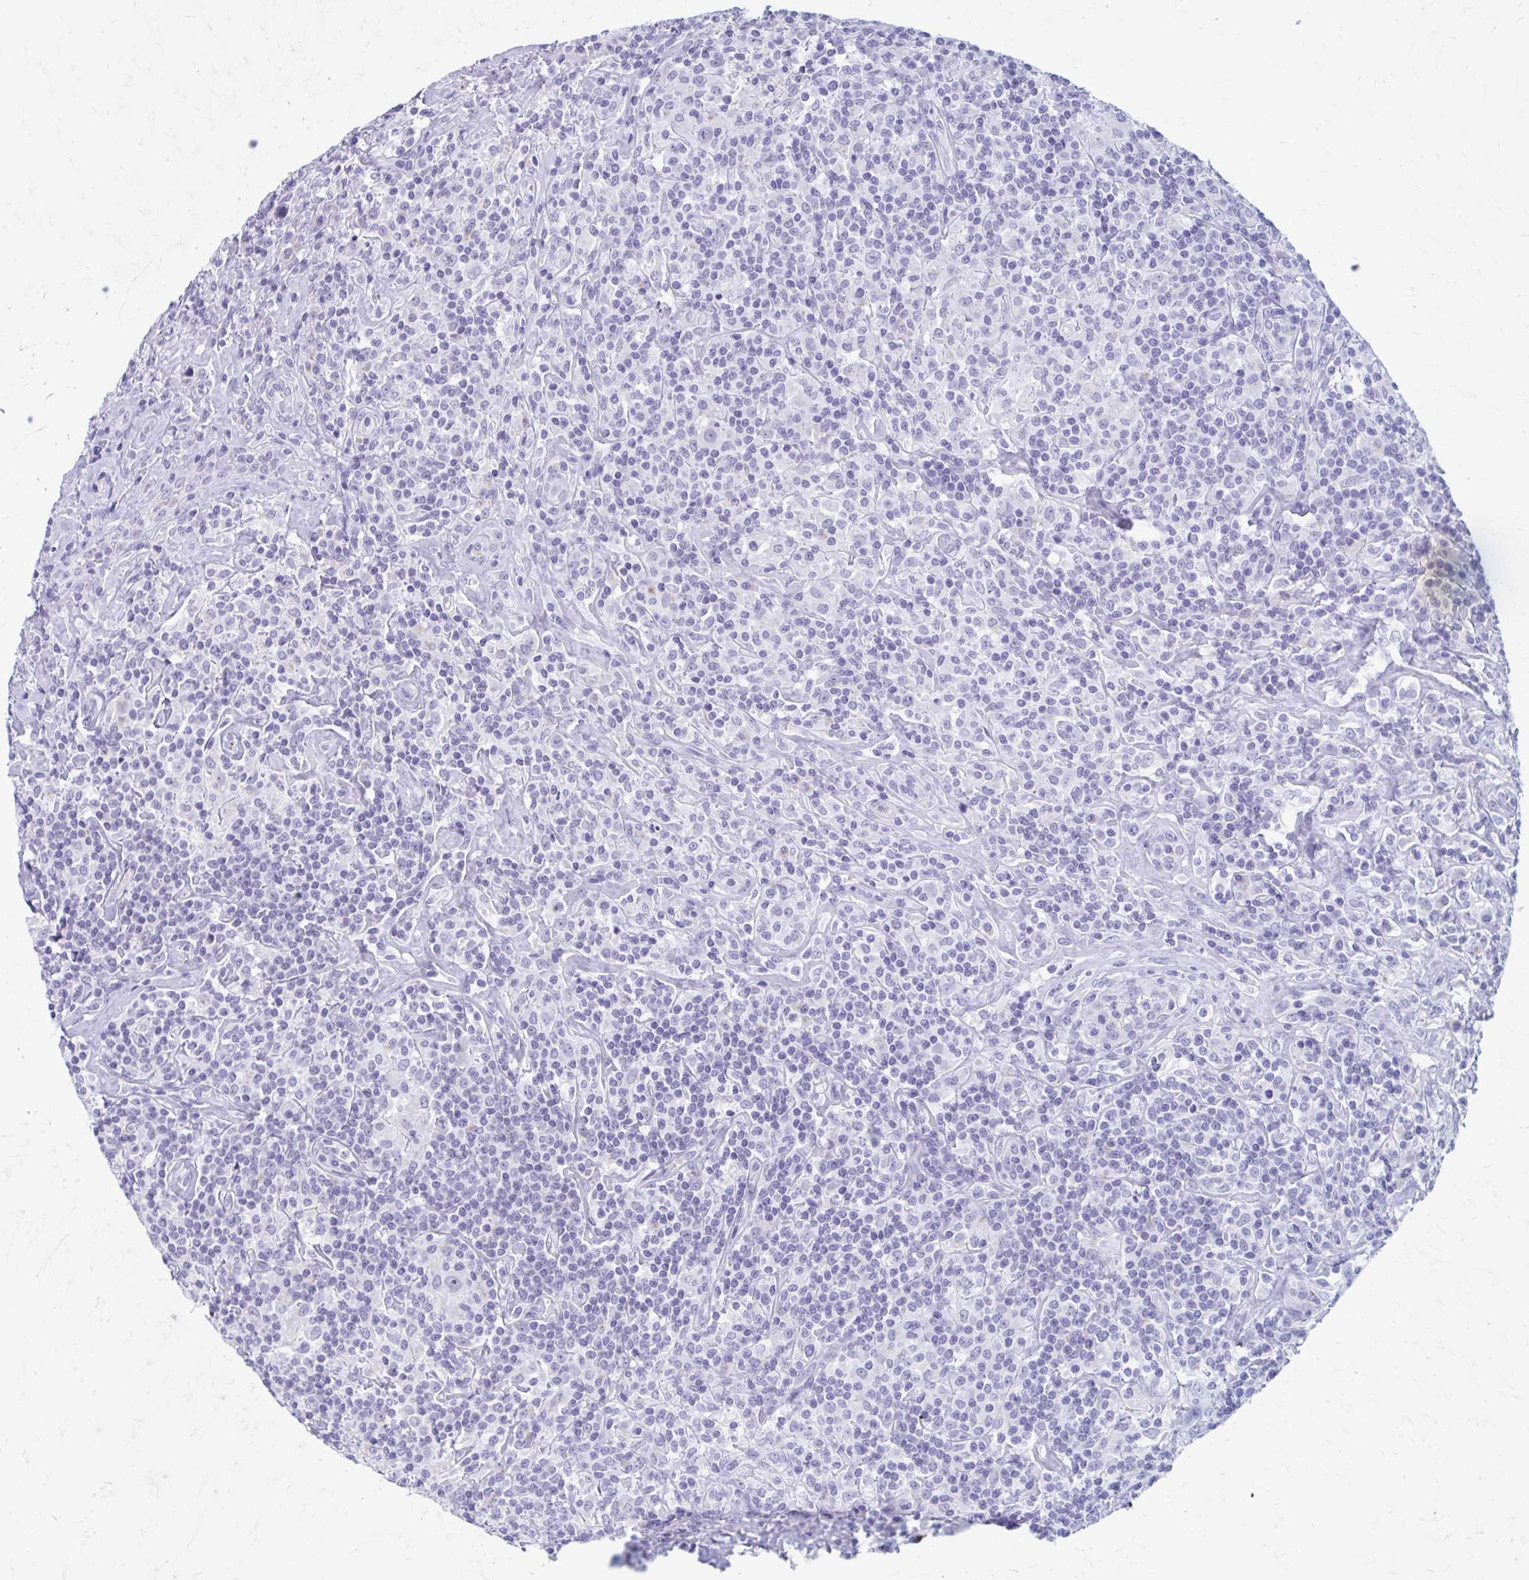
{"staining": {"intensity": "negative", "quantity": "none", "location": "none"}, "tissue": "lymphoma", "cell_type": "Tumor cells", "image_type": "cancer", "snomed": [{"axis": "morphology", "description": "Hodgkin's disease, NOS"}, {"axis": "morphology", "description": "Hodgkin's lymphoma, nodular sclerosis"}, {"axis": "topography", "description": "Lymph node"}], "caption": "Lymphoma stained for a protein using immunohistochemistry reveals no expression tumor cells.", "gene": "KCNE2", "patient": {"sex": "female", "age": 10}}